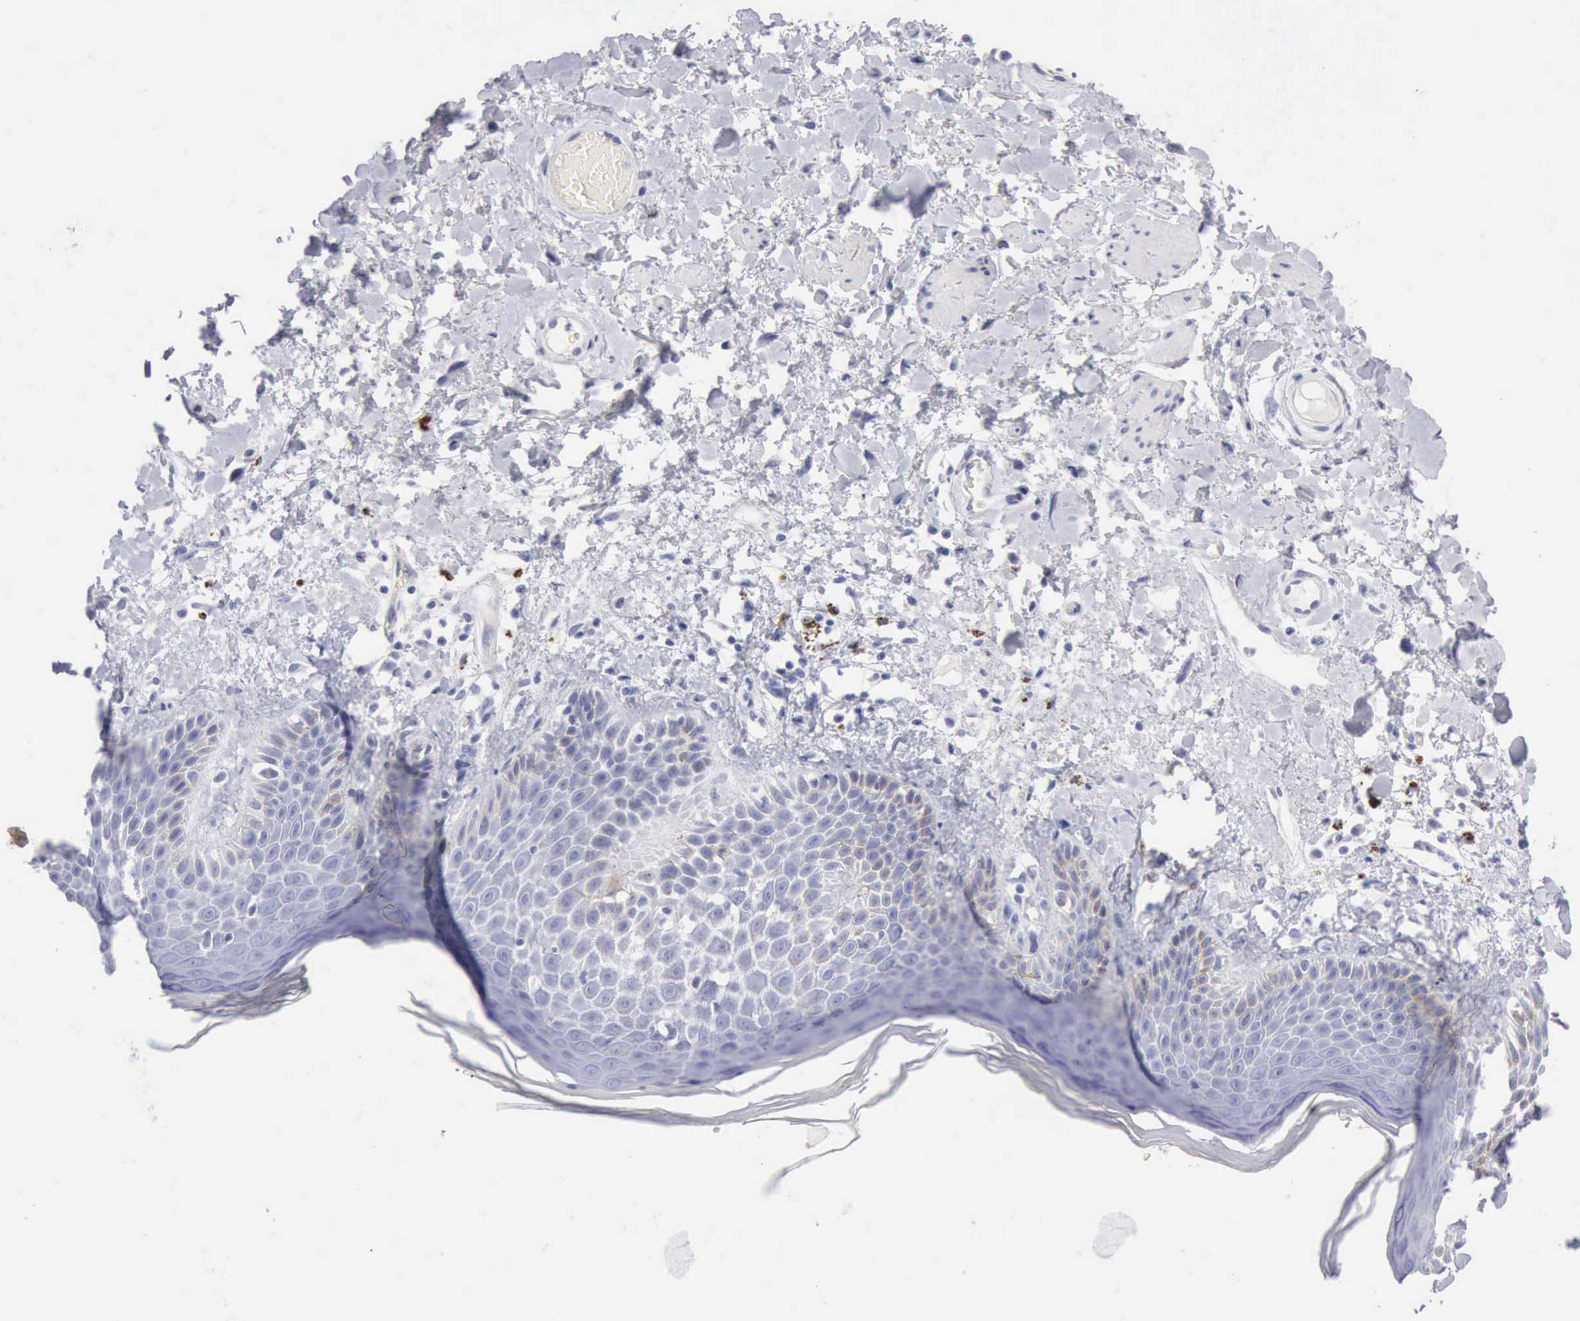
{"staining": {"intensity": "negative", "quantity": "none", "location": "none"}, "tissue": "skin", "cell_type": "Epidermal cells", "image_type": "normal", "snomed": [{"axis": "morphology", "description": "Normal tissue, NOS"}, {"axis": "topography", "description": "Anal"}], "caption": "Immunohistochemical staining of benign skin shows no significant expression in epidermal cells. The staining was performed using DAB (3,3'-diaminobenzidine) to visualize the protein expression in brown, while the nuclei were stained in blue with hematoxylin (Magnification: 20x).", "gene": "ANGEL1", "patient": {"sex": "female", "age": 78}}